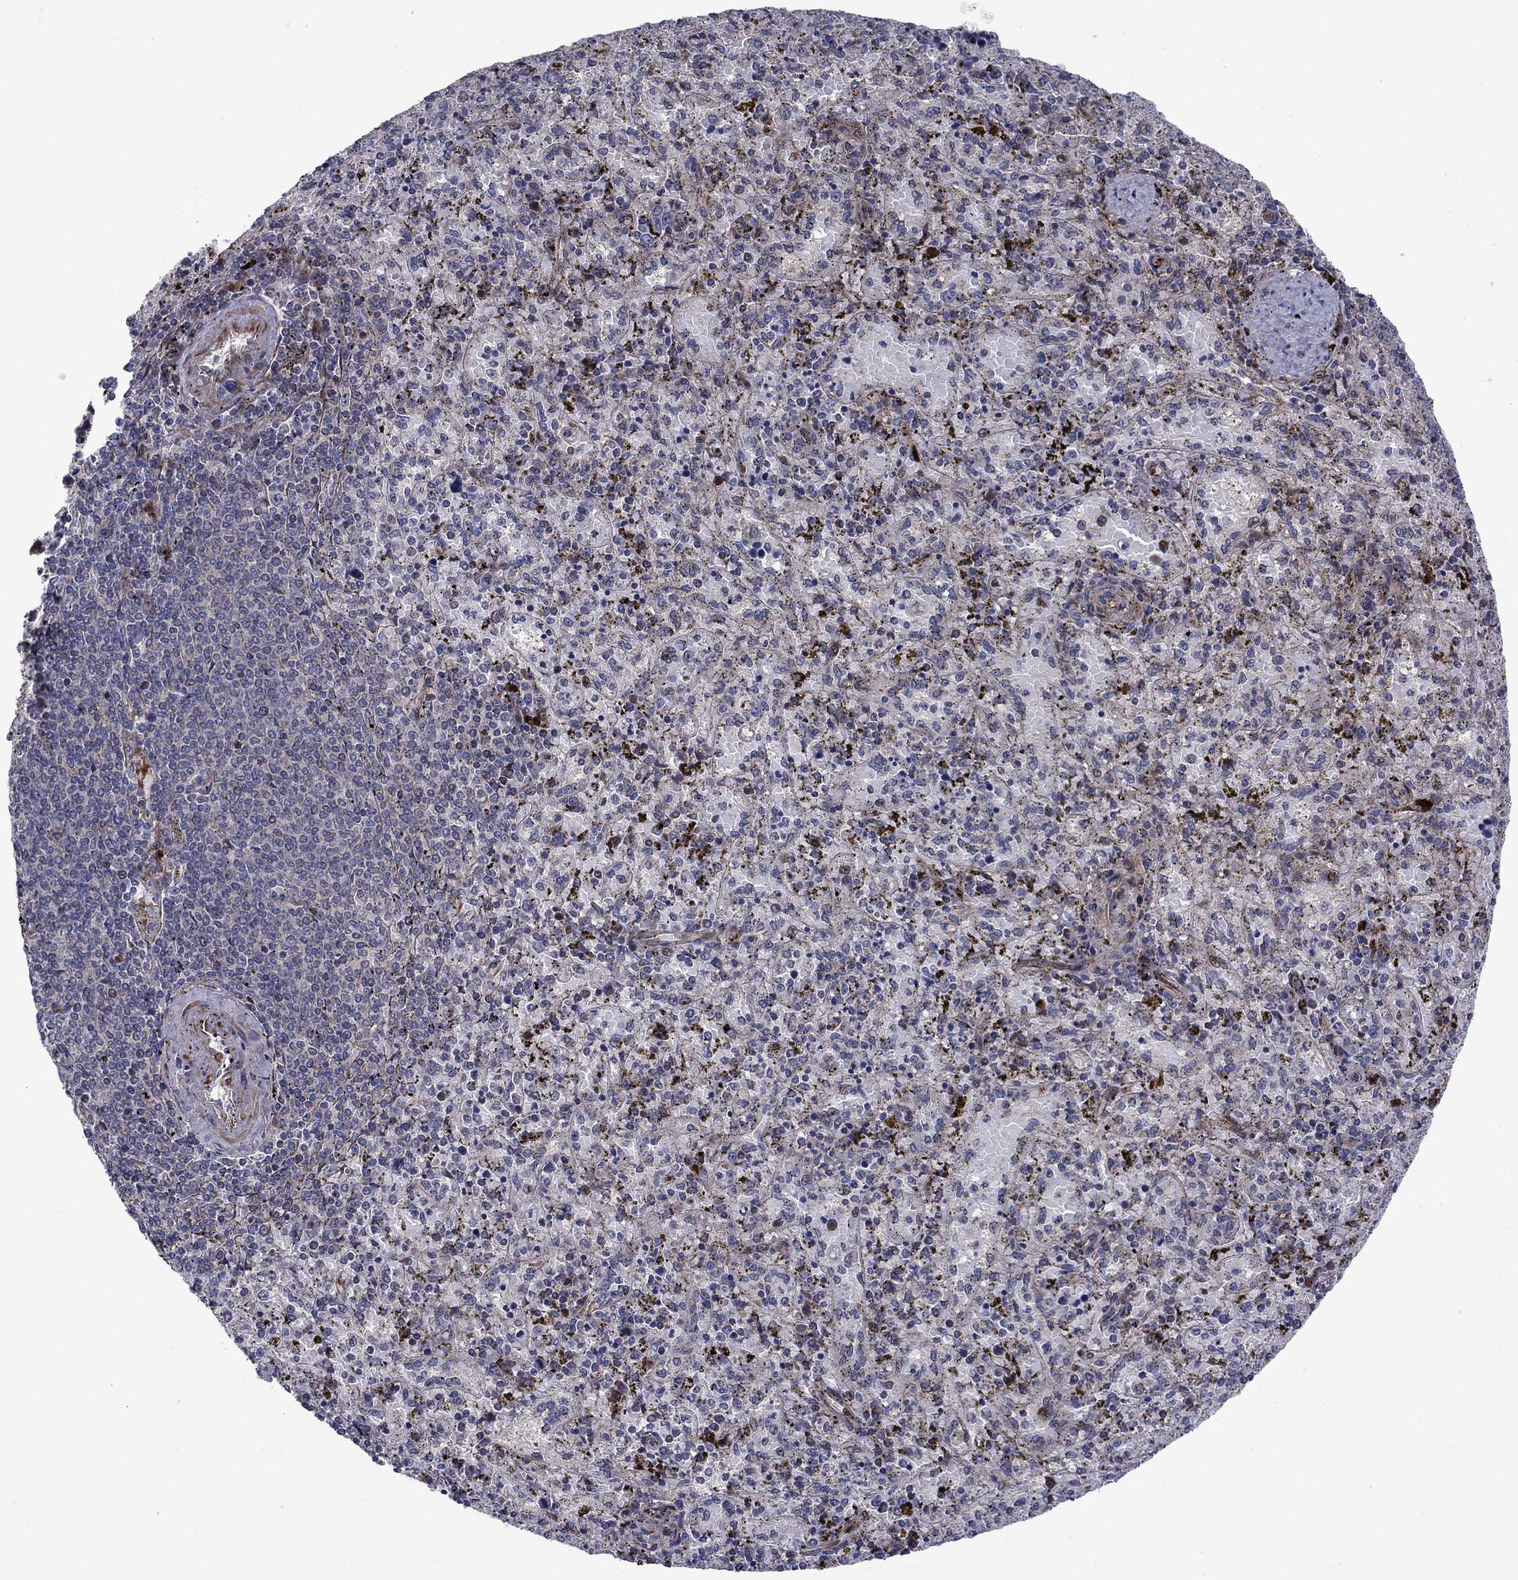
{"staining": {"intensity": "negative", "quantity": "none", "location": "none"}, "tissue": "spleen", "cell_type": "Cells in red pulp", "image_type": "normal", "snomed": [{"axis": "morphology", "description": "Normal tissue, NOS"}, {"axis": "topography", "description": "Spleen"}], "caption": "IHC of benign spleen reveals no staining in cells in red pulp. (DAB (3,3'-diaminobenzidine) immunohistochemistry visualized using brightfield microscopy, high magnification).", "gene": "MIOS", "patient": {"sex": "female", "age": 50}}